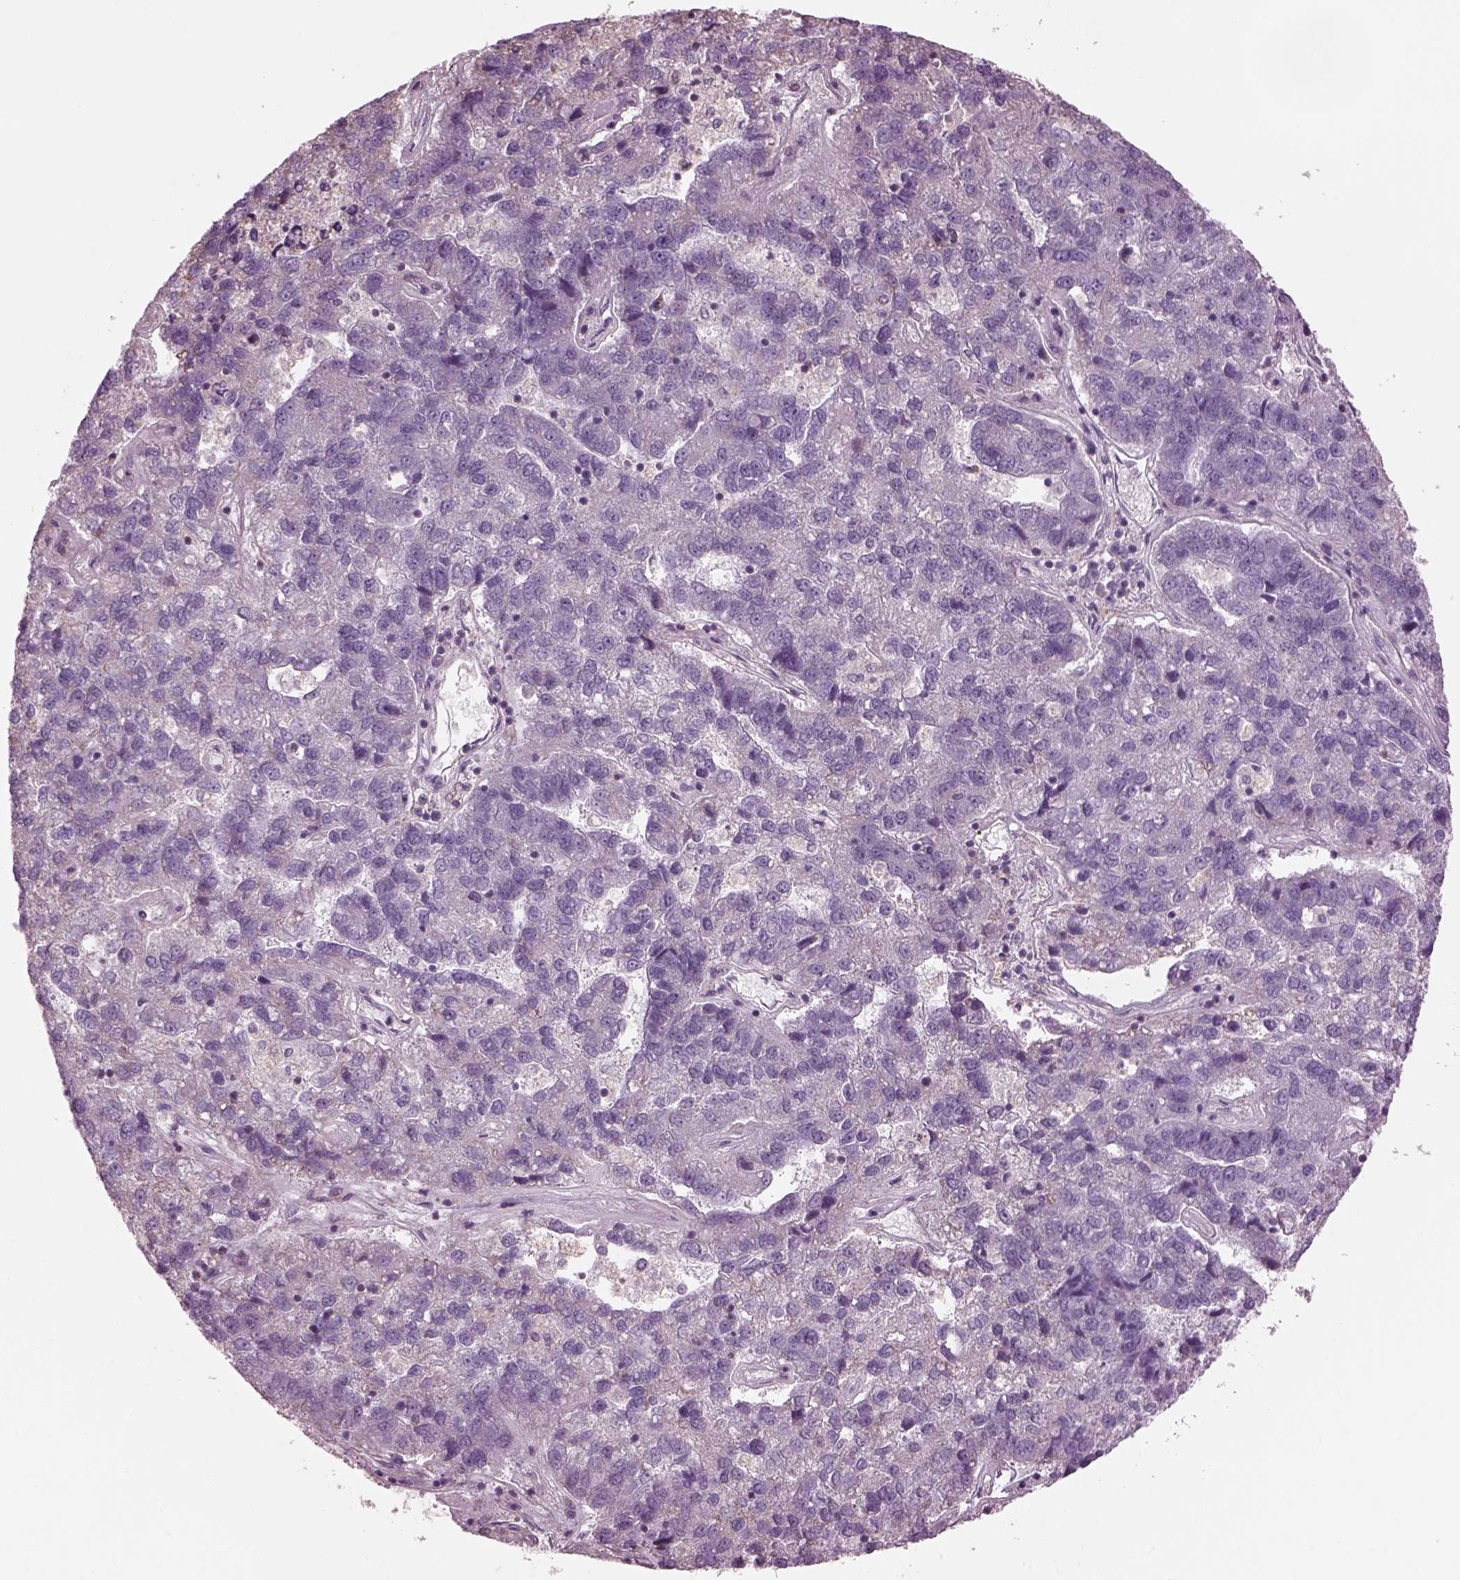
{"staining": {"intensity": "negative", "quantity": "none", "location": "none"}, "tissue": "pancreatic cancer", "cell_type": "Tumor cells", "image_type": "cancer", "snomed": [{"axis": "morphology", "description": "Adenocarcinoma, NOS"}, {"axis": "topography", "description": "Pancreas"}], "caption": "This is an immunohistochemistry micrograph of human pancreatic cancer (adenocarcinoma). There is no expression in tumor cells.", "gene": "SPATA7", "patient": {"sex": "female", "age": 61}}